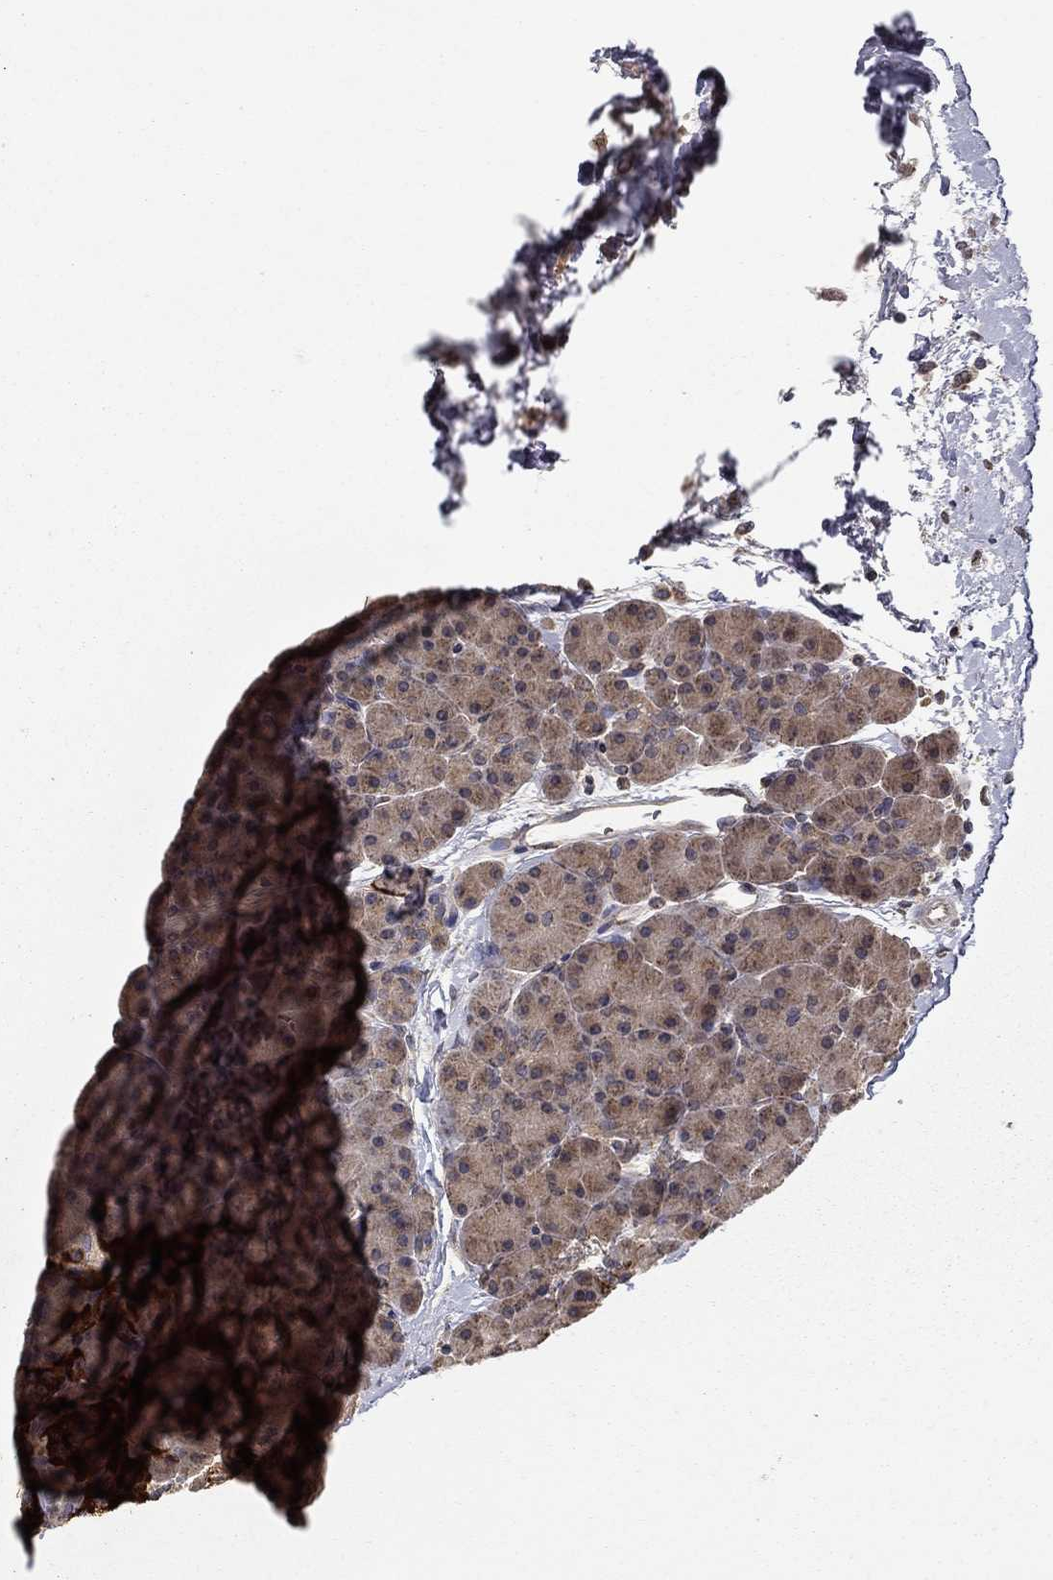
{"staining": {"intensity": "moderate", "quantity": "25%-75%", "location": "cytoplasmic/membranous"}, "tissue": "pancreas", "cell_type": "Exocrine glandular cells", "image_type": "normal", "snomed": [{"axis": "morphology", "description": "Normal tissue, NOS"}, {"axis": "topography", "description": "Pancreas"}], "caption": "IHC photomicrograph of benign pancreas stained for a protein (brown), which reveals medium levels of moderate cytoplasmic/membranous positivity in about 25%-75% of exocrine glandular cells.", "gene": "SLC2A13", "patient": {"sex": "female", "age": 44}}